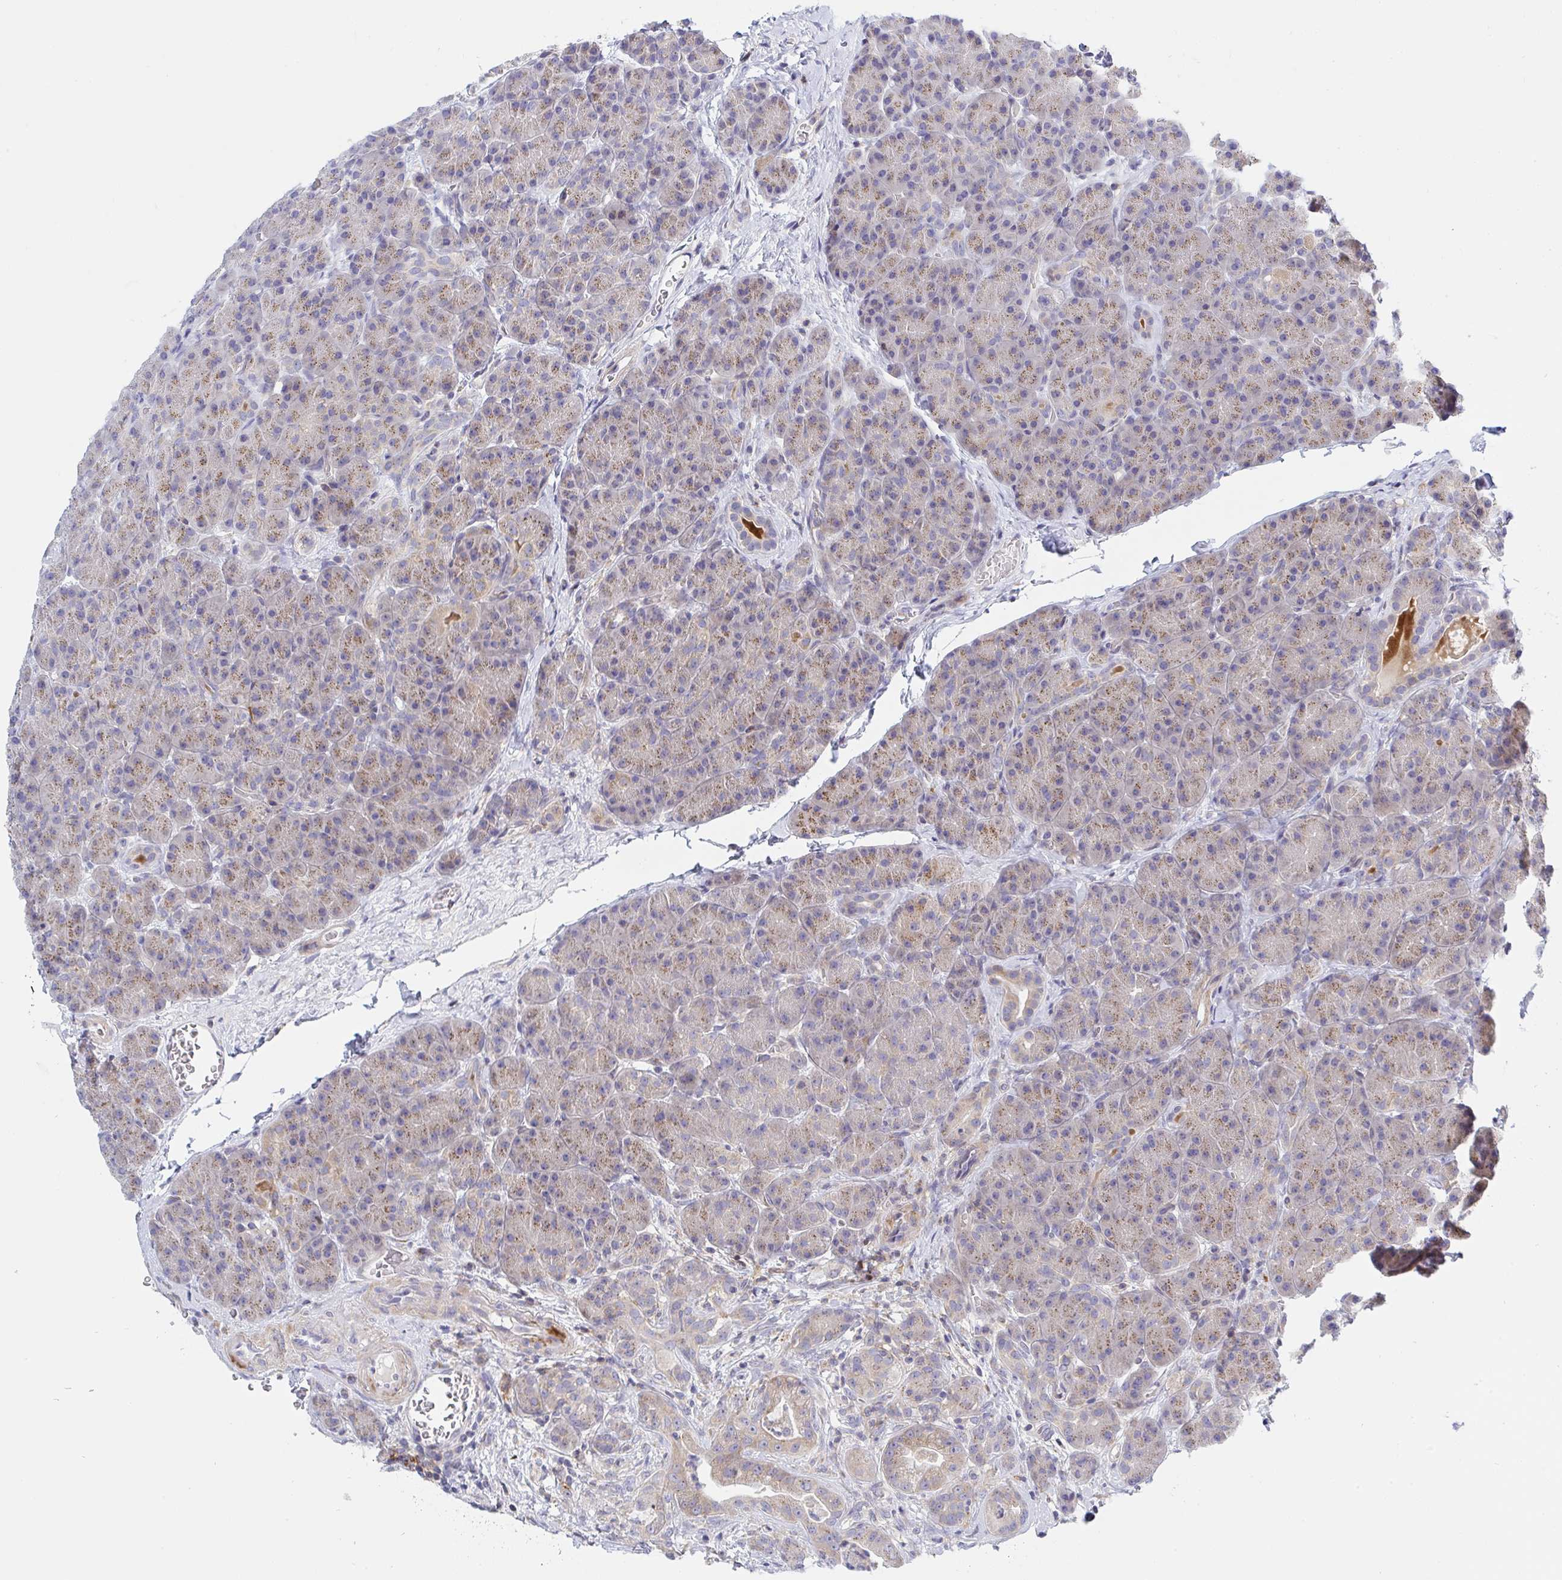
{"staining": {"intensity": "moderate", "quantity": "25%-75%", "location": "cytoplasmic/membranous"}, "tissue": "pancreas", "cell_type": "Exocrine glandular cells", "image_type": "normal", "snomed": [{"axis": "morphology", "description": "Normal tissue, NOS"}, {"axis": "topography", "description": "Pancreas"}], "caption": "Exocrine glandular cells exhibit moderate cytoplasmic/membranous positivity in about 25%-75% of cells in unremarkable pancreas. Using DAB (3,3'-diaminobenzidine) (brown) and hematoxylin (blue) stains, captured at high magnification using brightfield microscopy.", "gene": "FRMD3", "patient": {"sex": "male", "age": 57}}